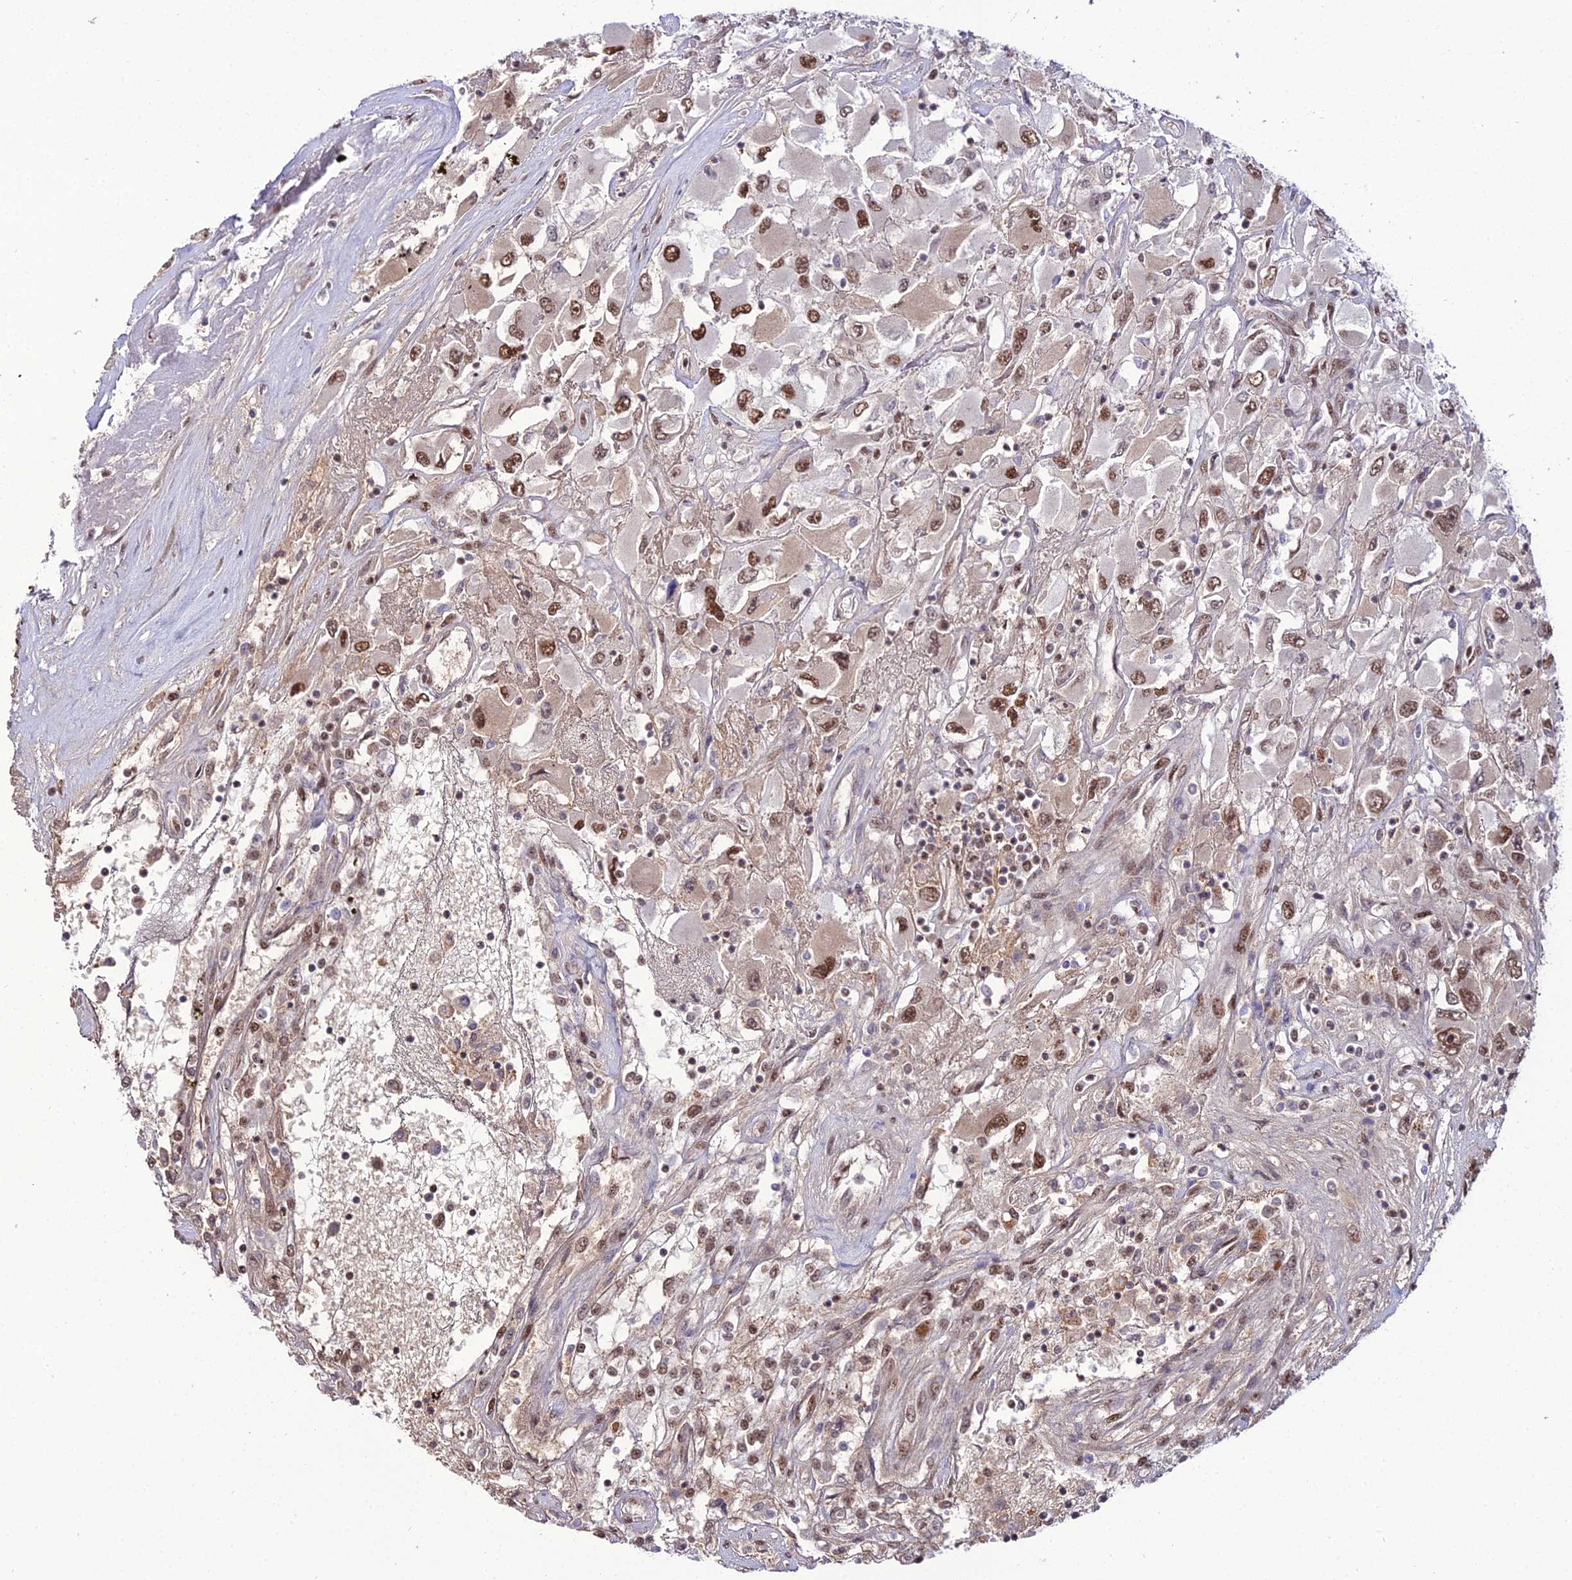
{"staining": {"intensity": "strong", "quantity": "25%-75%", "location": "nuclear"}, "tissue": "renal cancer", "cell_type": "Tumor cells", "image_type": "cancer", "snomed": [{"axis": "morphology", "description": "Adenocarcinoma, NOS"}, {"axis": "topography", "description": "Kidney"}], "caption": "Protein expression analysis of renal adenocarcinoma demonstrates strong nuclear staining in about 25%-75% of tumor cells.", "gene": "RBM12", "patient": {"sex": "female", "age": 52}}